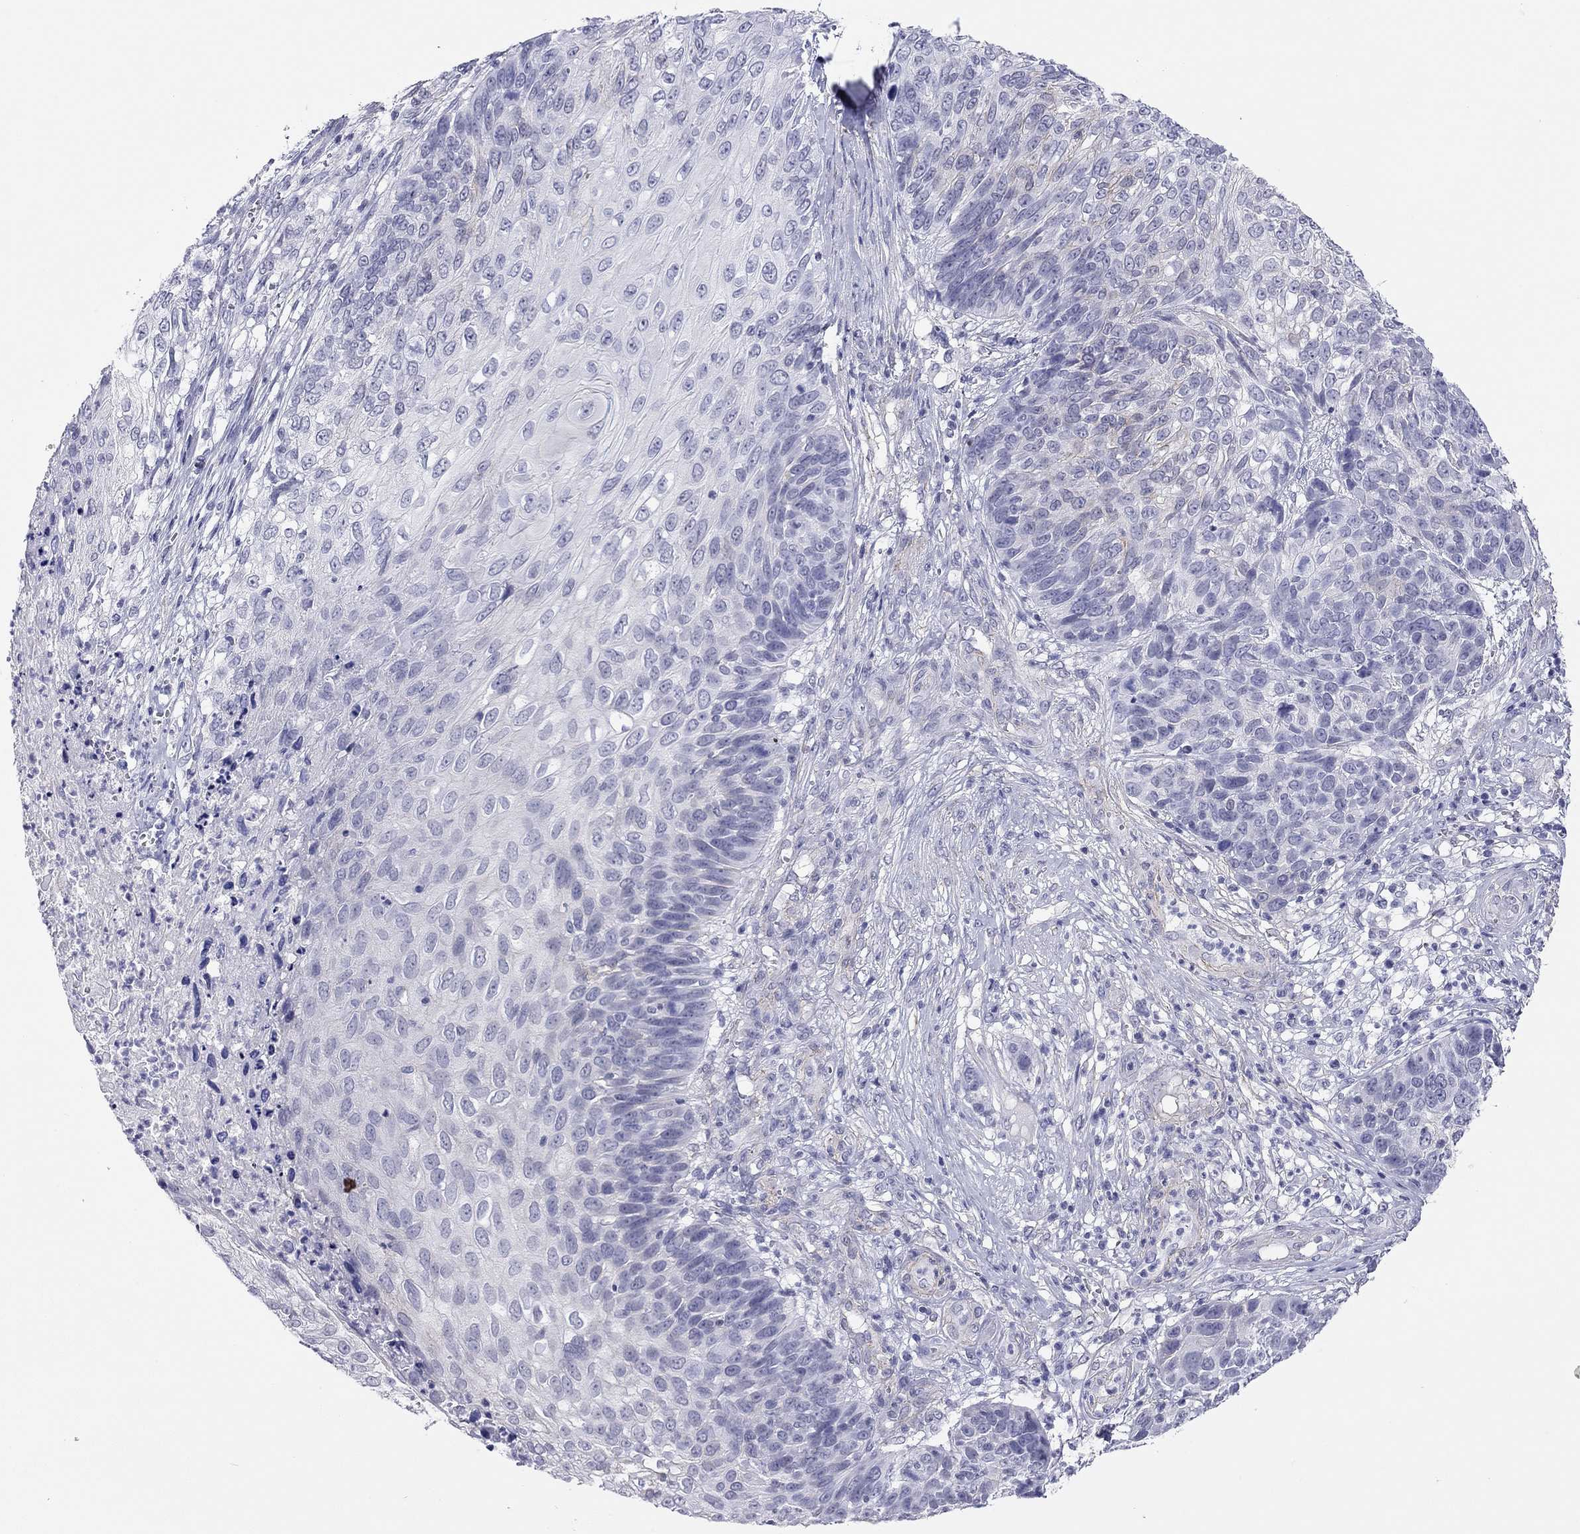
{"staining": {"intensity": "negative", "quantity": "none", "location": "none"}, "tissue": "skin cancer", "cell_type": "Tumor cells", "image_type": "cancer", "snomed": [{"axis": "morphology", "description": "Squamous cell carcinoma, NOS"}, {"axis": "topography", "description": "Skin"}], "caption": "Tumor cells are negative for protein expression in human skin cancer (squamous cell carcinoma). (DAB (3,3'-diaminobenzidine) immunohistochemistry (IHC) with hematoxylin counter stain).", "gene": "MYMX", "patient": {"sex": "male", "age": 92}}